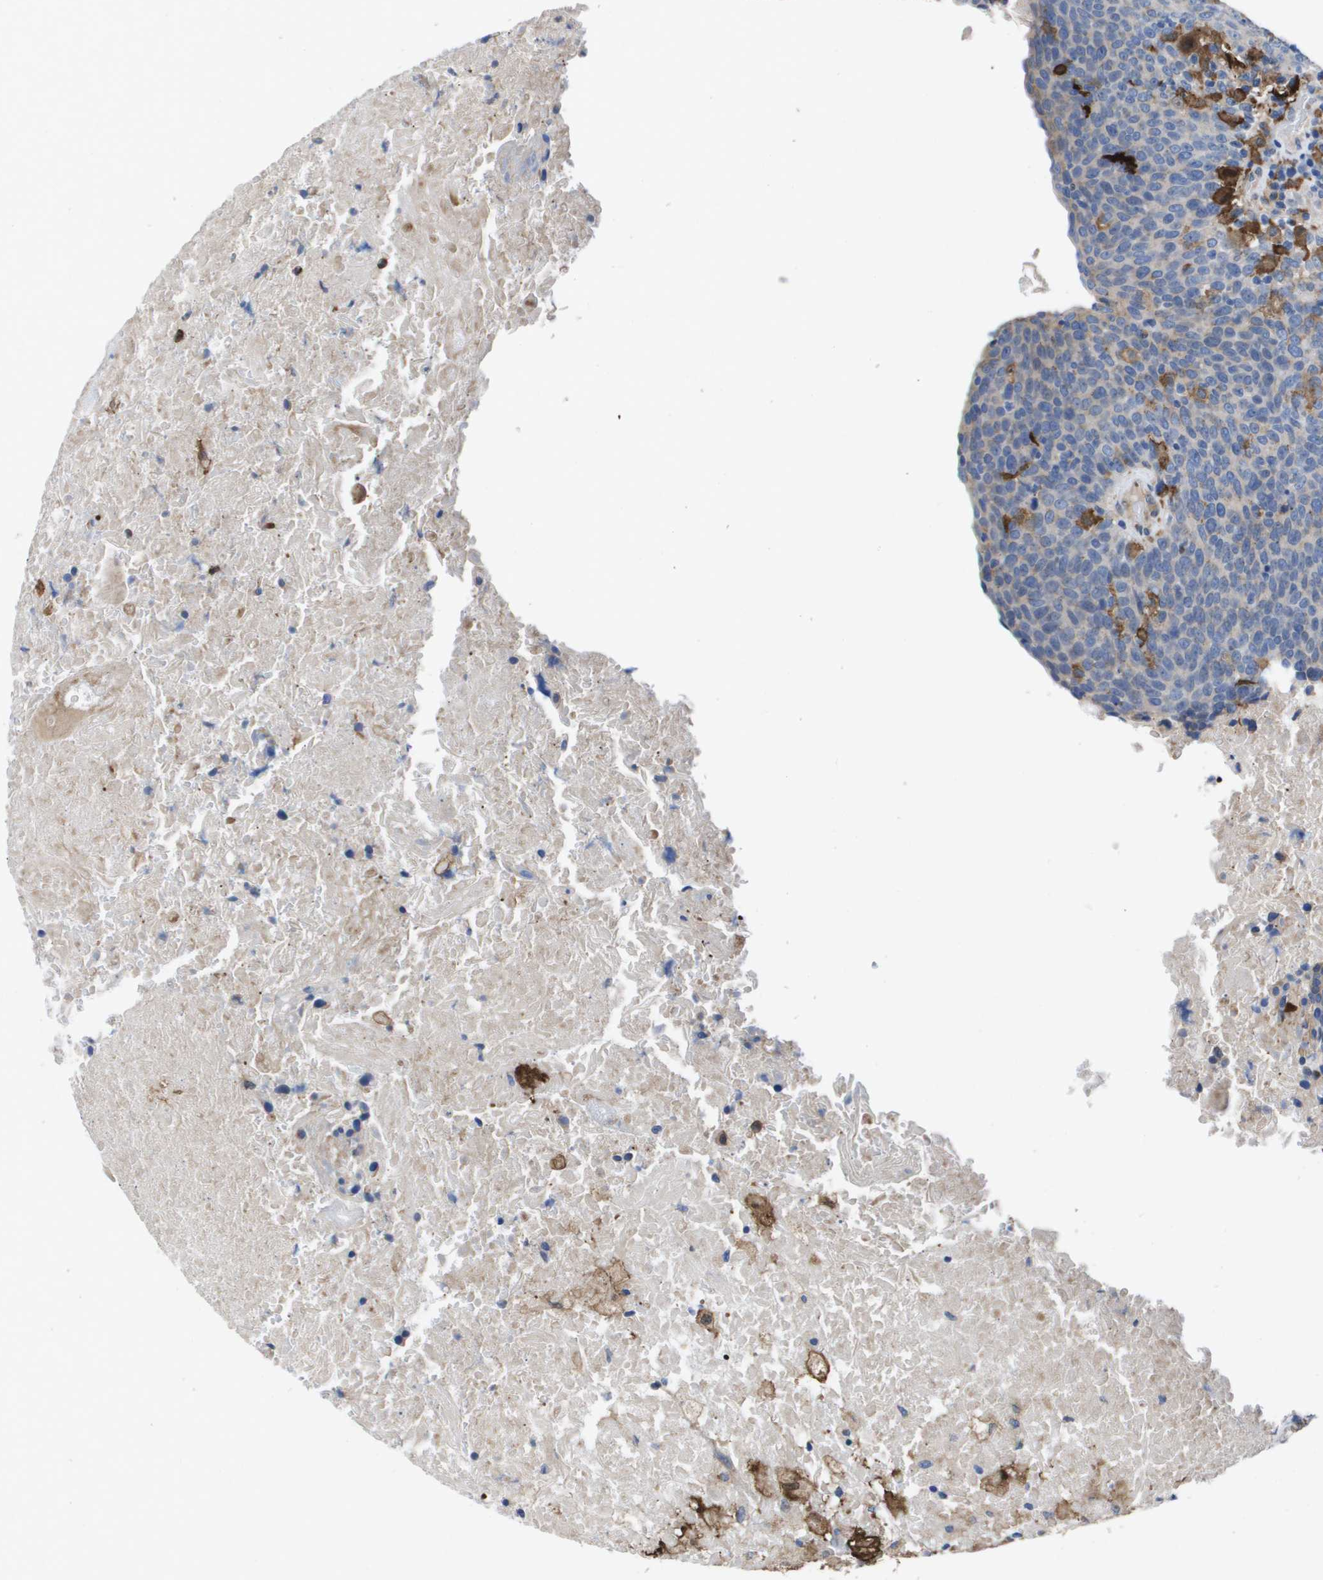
{"staining": {"intensity": "weak", "quantity": "<25%", "location": "cytoplasmic/membranous"}, "tissue": "head and neck cancer", "cell_type": "Tumor cells", "image_type": "cancer", "snomed": [{"axis": "morphology", "description": "Squamous cell carcinoma, NOS"}, {"axis": "morphology", "description": "Squamous cell carcinoma, metastatic, NOS"}, {"axis": "topography", "description": "Lymph node"}, {"axis": "topography", "description": "Head-Neck"}], "caption": "Squamous cell carcinoma (head and neck) was stained to show a protein in brown. There is no significant positivity in tumor cells. (Brightfield microscopy of DAB immunohistochemistry at high magnification).", "gene": "SLC37A2", "patient": {"sex": "male", "age": 62}}